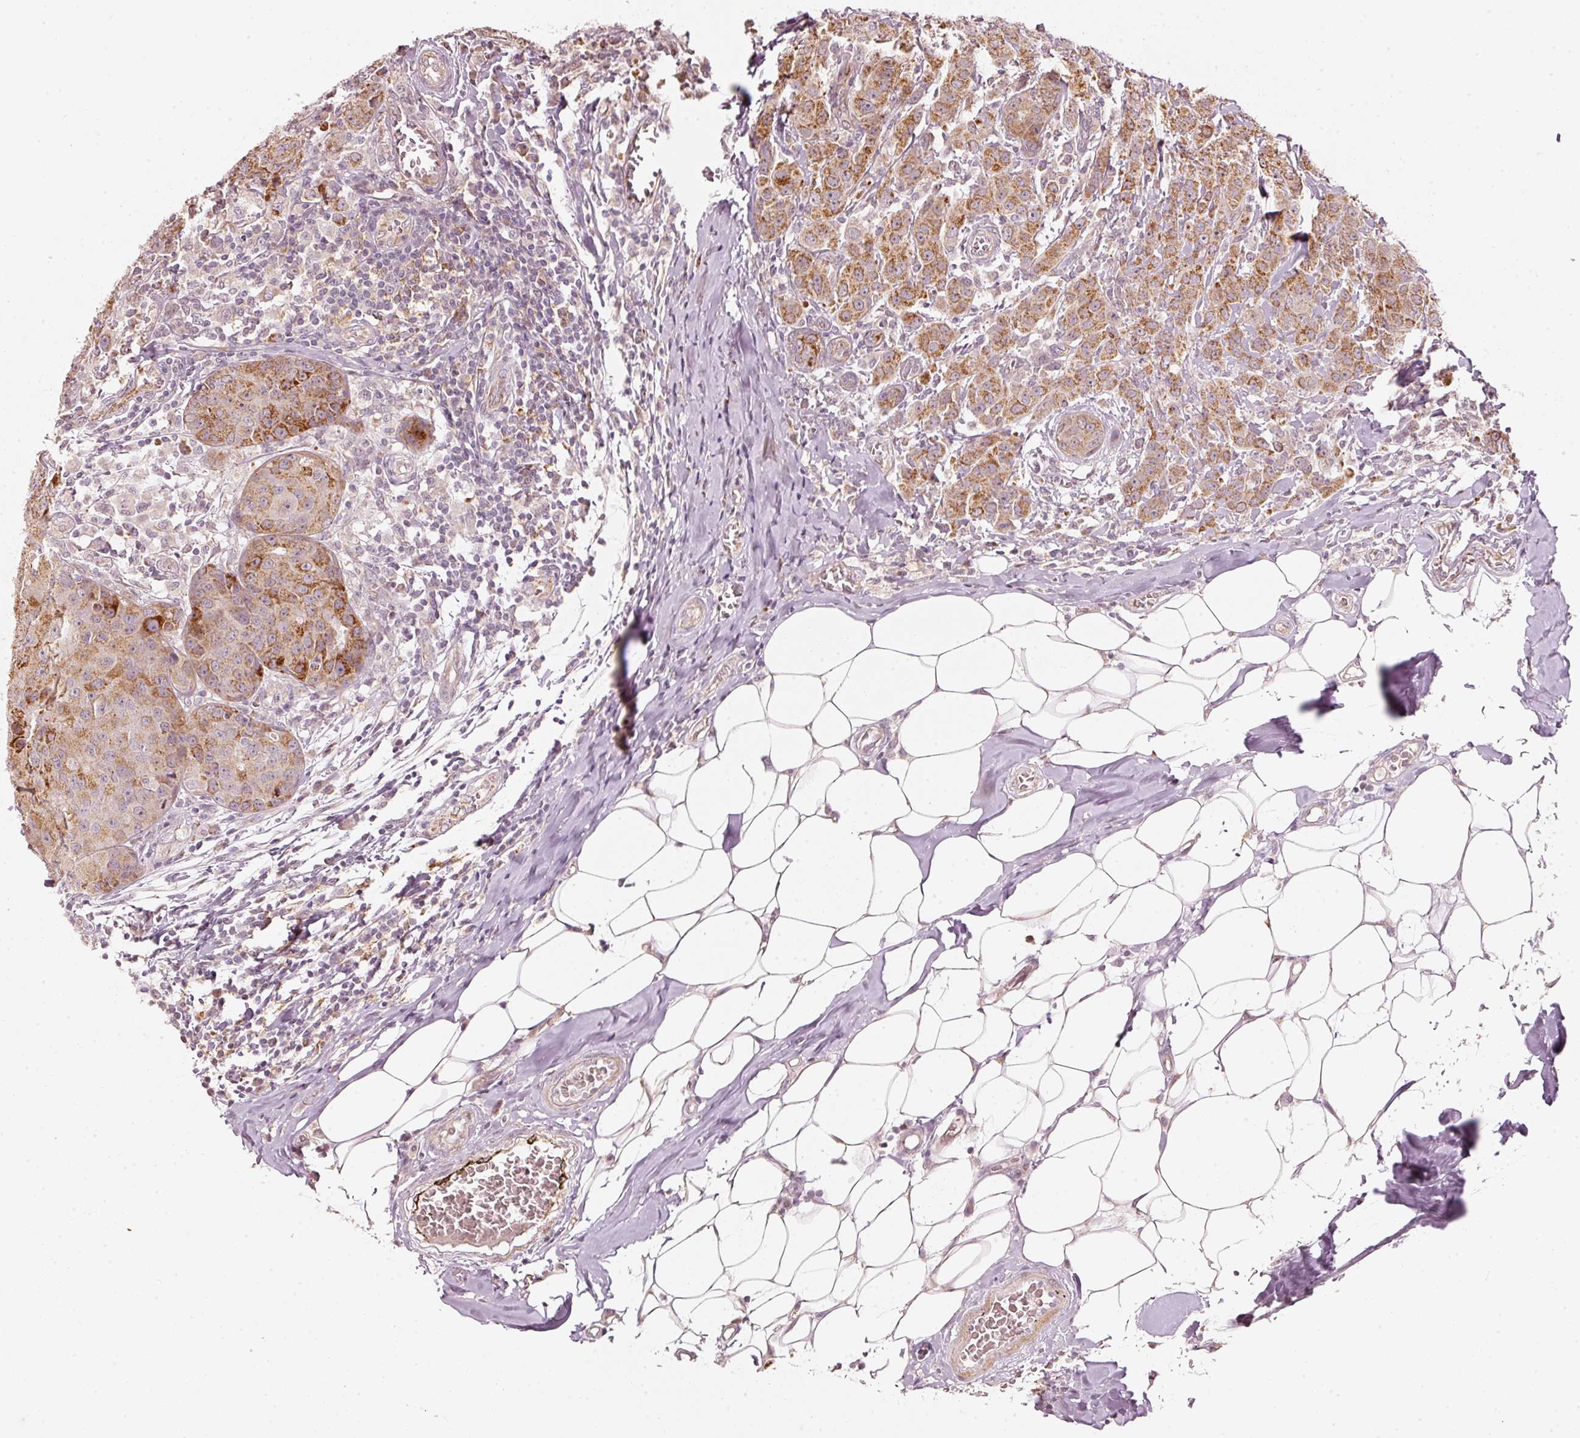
{"staining": {"intensity": "moderate", "quantity": ">75%", "location": "cytoplasmic/membranous"}, "tissue": "breast cancer", "cell_type": "Tumor cells", "image_type": "cancer", "snomed": [{"axis": "morphology", "description": "Duct carcinoma"}, {"axis": "topography", "description": "Breast"}], "caption": "A medium amount of moderate cytoplasmic/membranous expression is identified in about >75% of tumor cells in breast cancer tissue.", "gene": "ARHGAP22", "patient": {"sex": "female", "age": 43}}